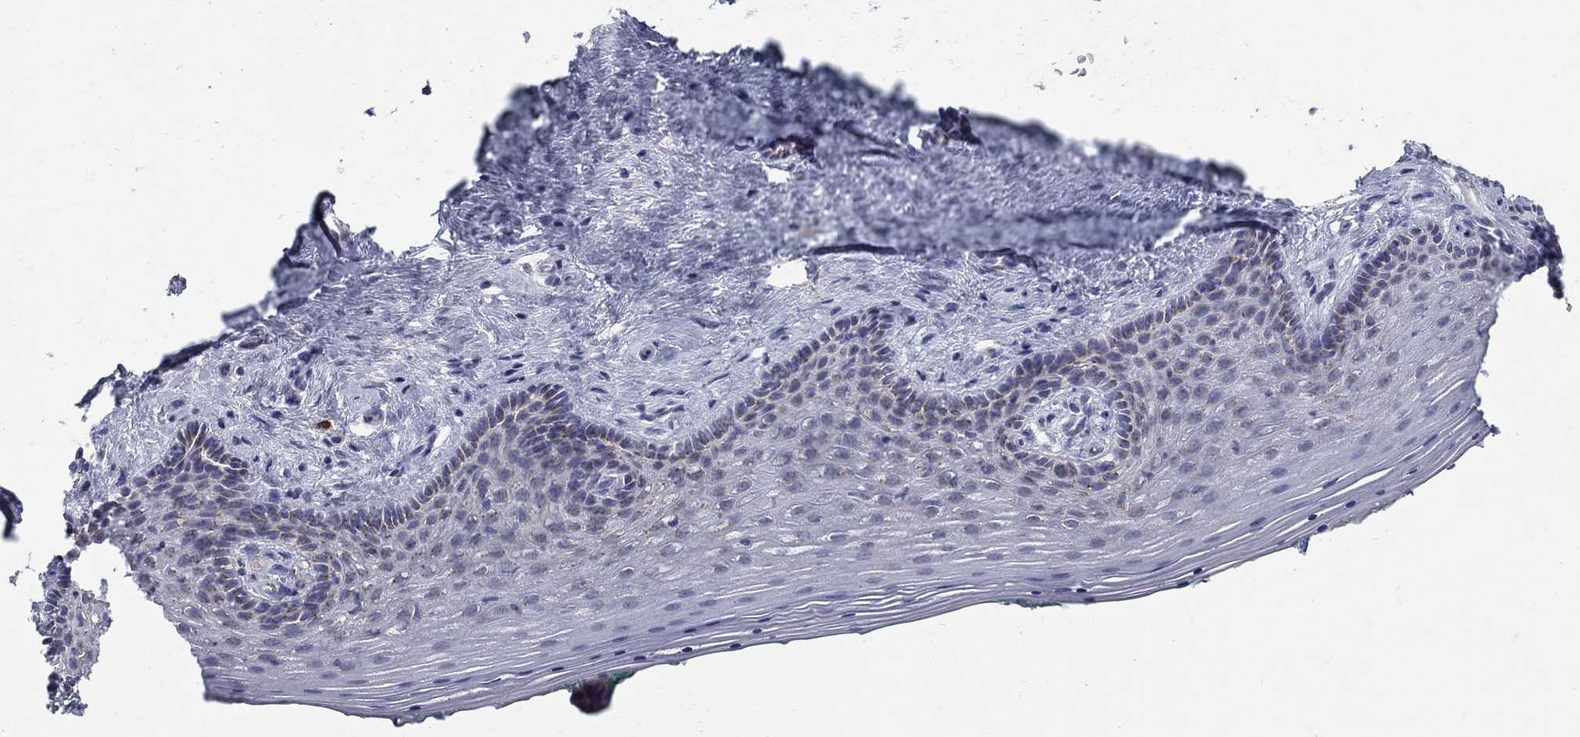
{"staining": {"intensity": "negative", "quantity": "none", "location": "none"}, "tissue": "vagina", "cell_type": "Squamous epithelial cells", "image_type": "normal", "snomed": [{"axis": "morphology", "description": "Normal tissue, NOS"}, {"axis": "topography", "description": "Vagina"}], "caption": "A high-resolution photomicrograph shows immunohistochemistry (IHC) staining of normal vagina, which demonstrates no significant positivity in squamous epithelial cells.", "gene": "PANK3", "patient": {"sex": "female", "age": 45}}